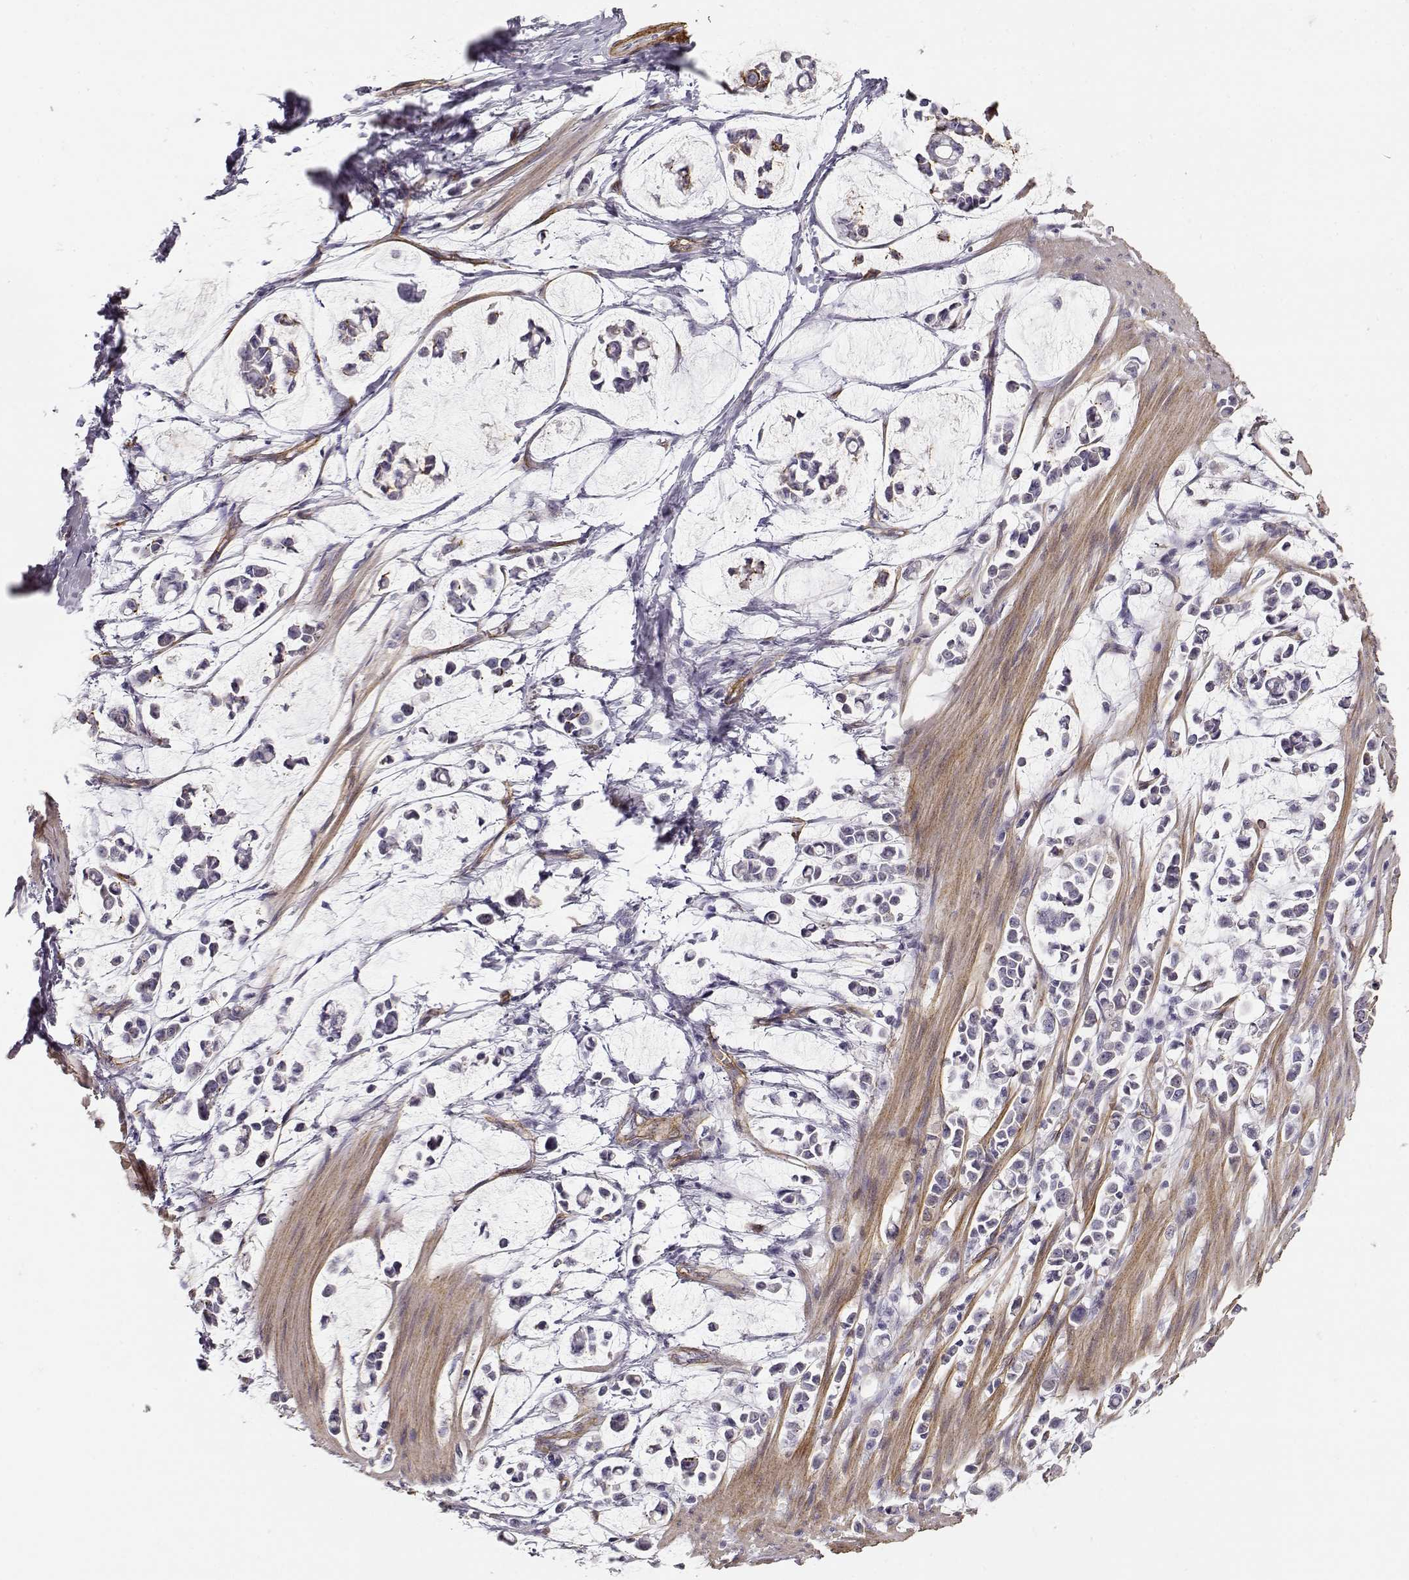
{"staining": {"intensity": "negative", "quantity": "none", "location": "none"}, "tissue": "stomach cancer", "cell_type": "Tumor cells", "image_type": "cancer", "snomed": [{"axis": "morphology", "description": "Adenocarcinoma, NOS"}, {"axis": "topography", "description": "Stomach"}], "caption": "This is an IHC micrograph of human adenocarcinoma (stomach). There is no positivity in tumor cells.", "gene": "LAMC1", "patient": {"sex": "male", "age": 82}}